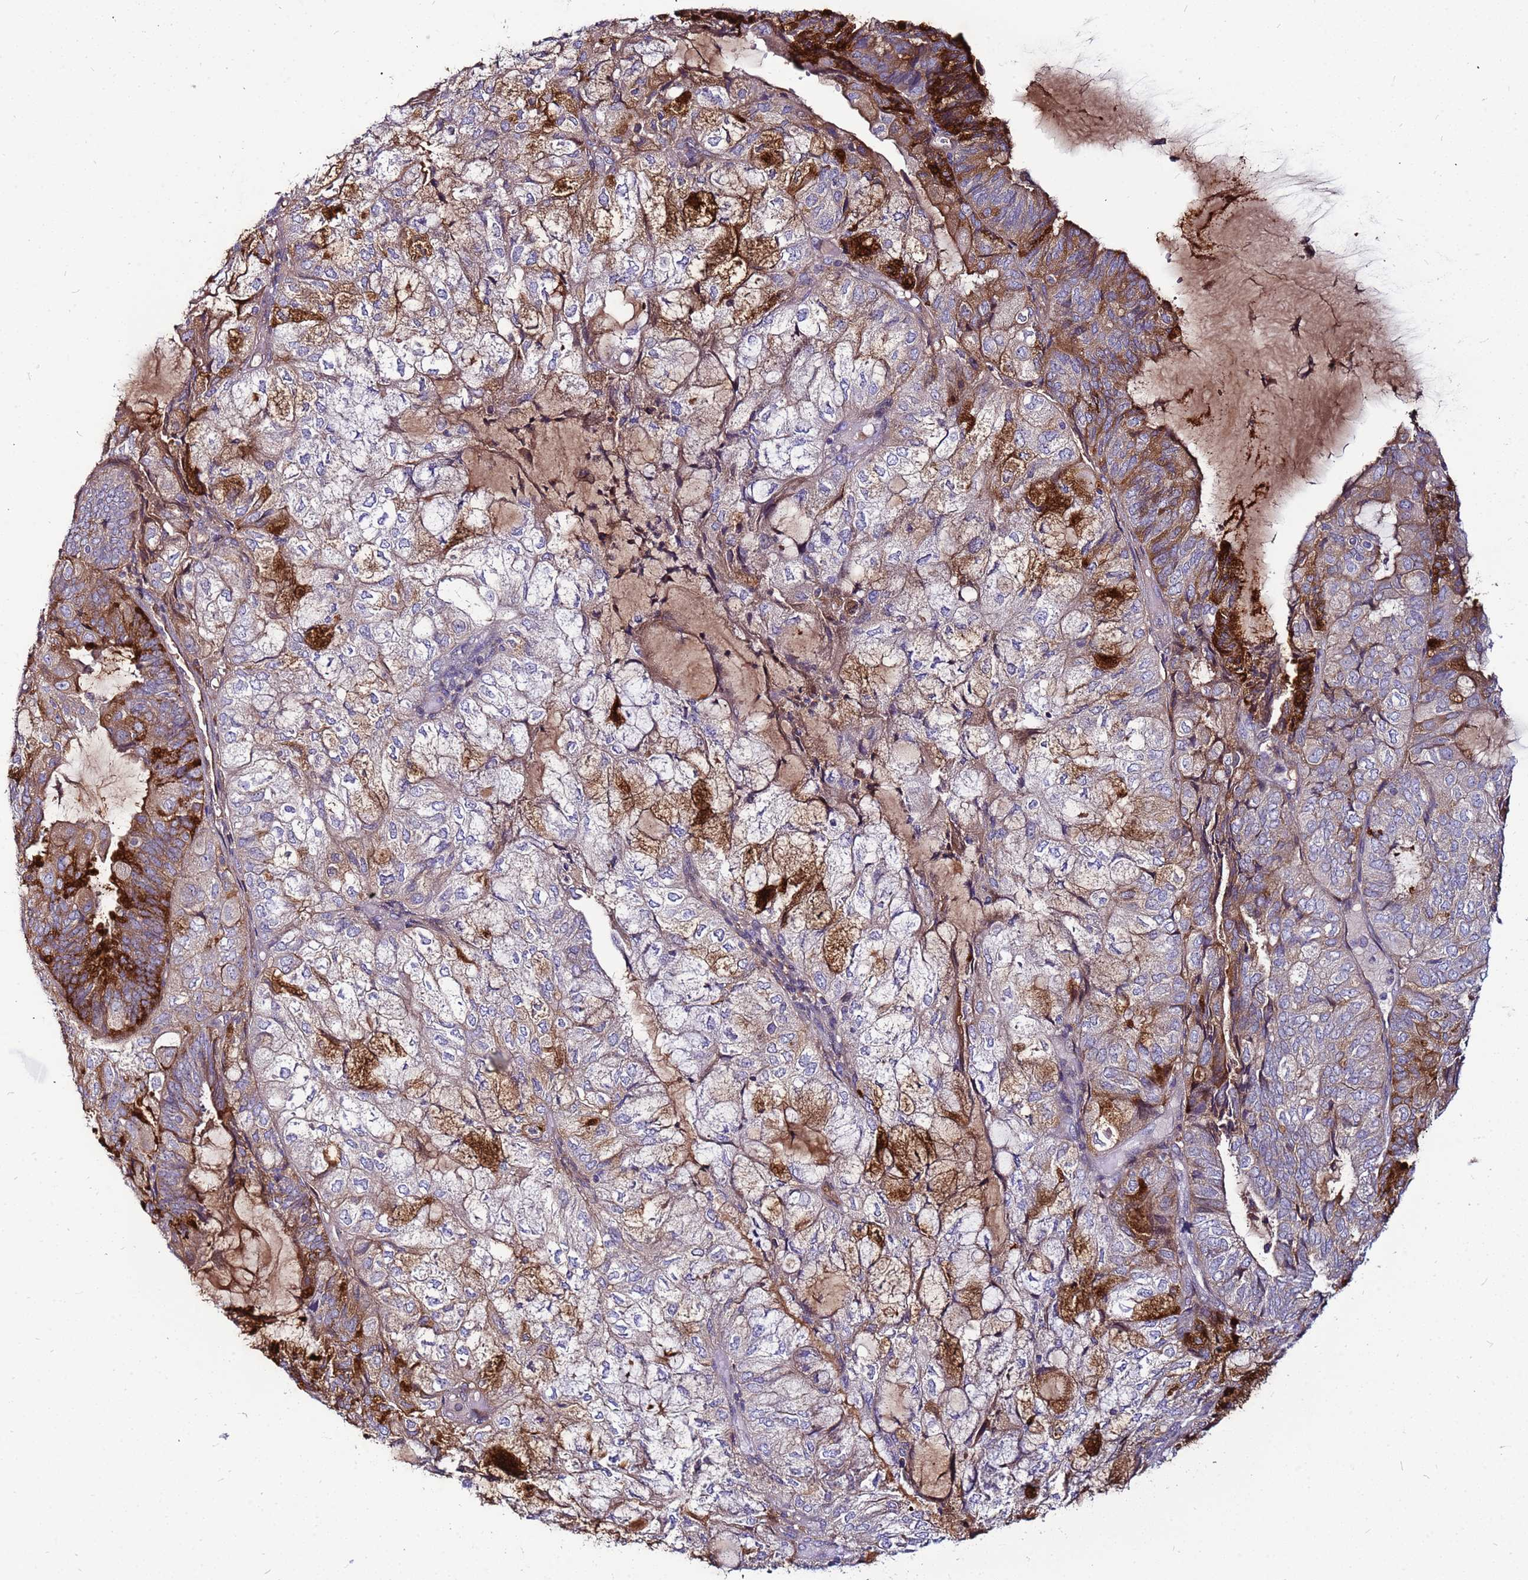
{"staining": {"intensity": "moderate", "quantity": "25%-75%", "location": "cytoplasmic/membranous"}, "tissue": "endometrial cancer", "cell_type": "Tumor cells", "image_type": "cancer", "snomed": [{"axis": "morphology", "description": "Adenocarcinoma, NOS"}, {"axis": "topography", "description": "Endometrium"}], "caption": "Protein staining by immunohistochemistry displays moderate cytoplasmic/membranous staining in about 25%-75% of tumor cells in endometrial cancer.", "gene": "CCDC71", "patient": {"sex": "female", "age": 81}}